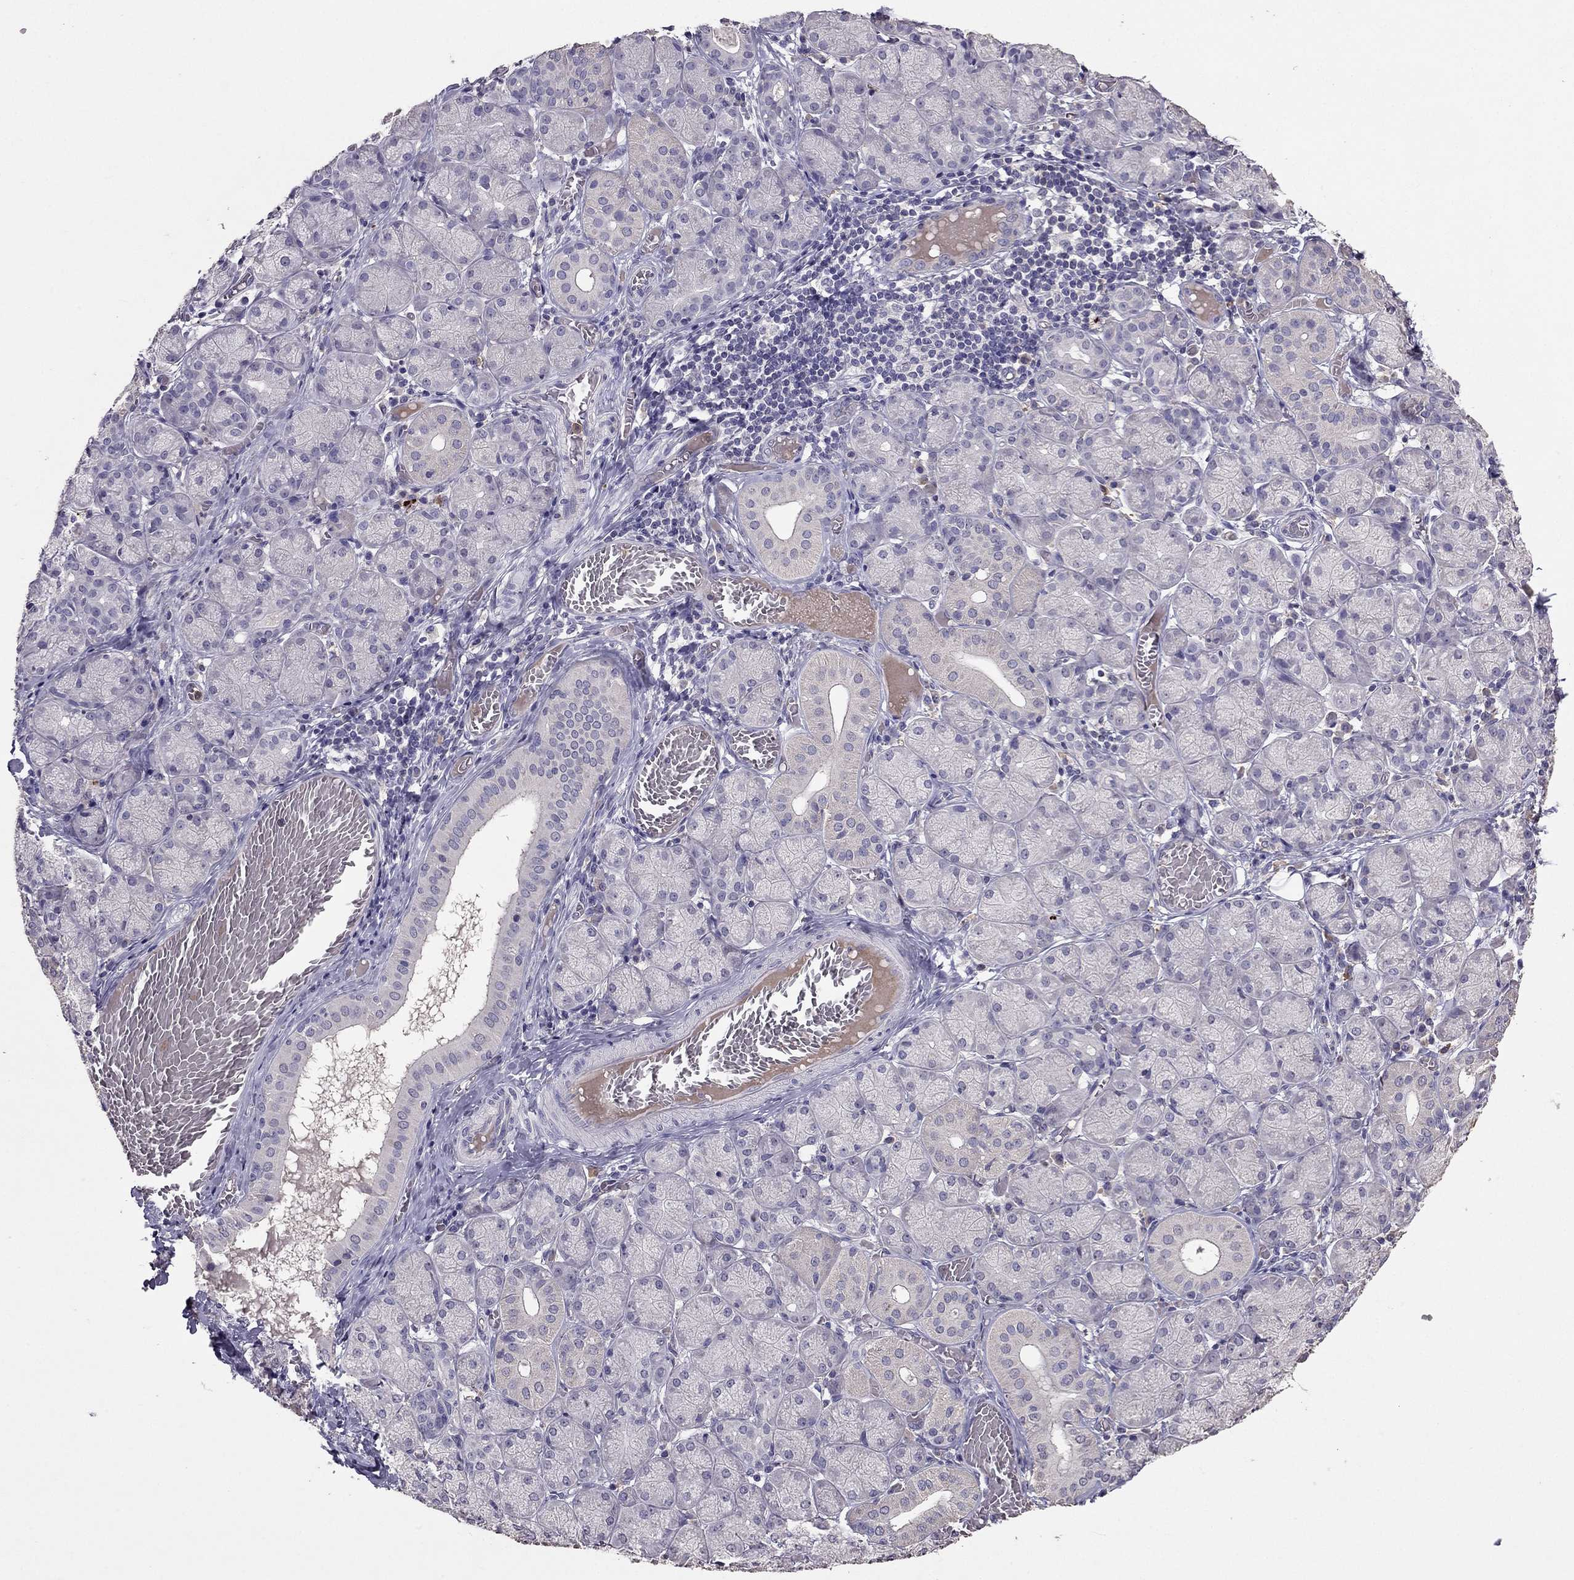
{"staining": {"intensity": "negative", "quantity": "none", "location": "none"}, "tissue": "salivary gland", "cell_type": "Glandular cells", "image_type": "normal", "snomed": [{"axis": "morphology", "description": "Normal tissue, NOS"}, {"axis": "topography", "description": "Salivary gland"}, {"axis": "topography", "description": "Peripheral nerve tissue"}], "caption": "IHC micrograph of benign human salivary gland stained for a protein (brown), which reveals no expression in glandular cells.", "gene": "RFLNB", "patient": {"sex": "female", "age": 24}}